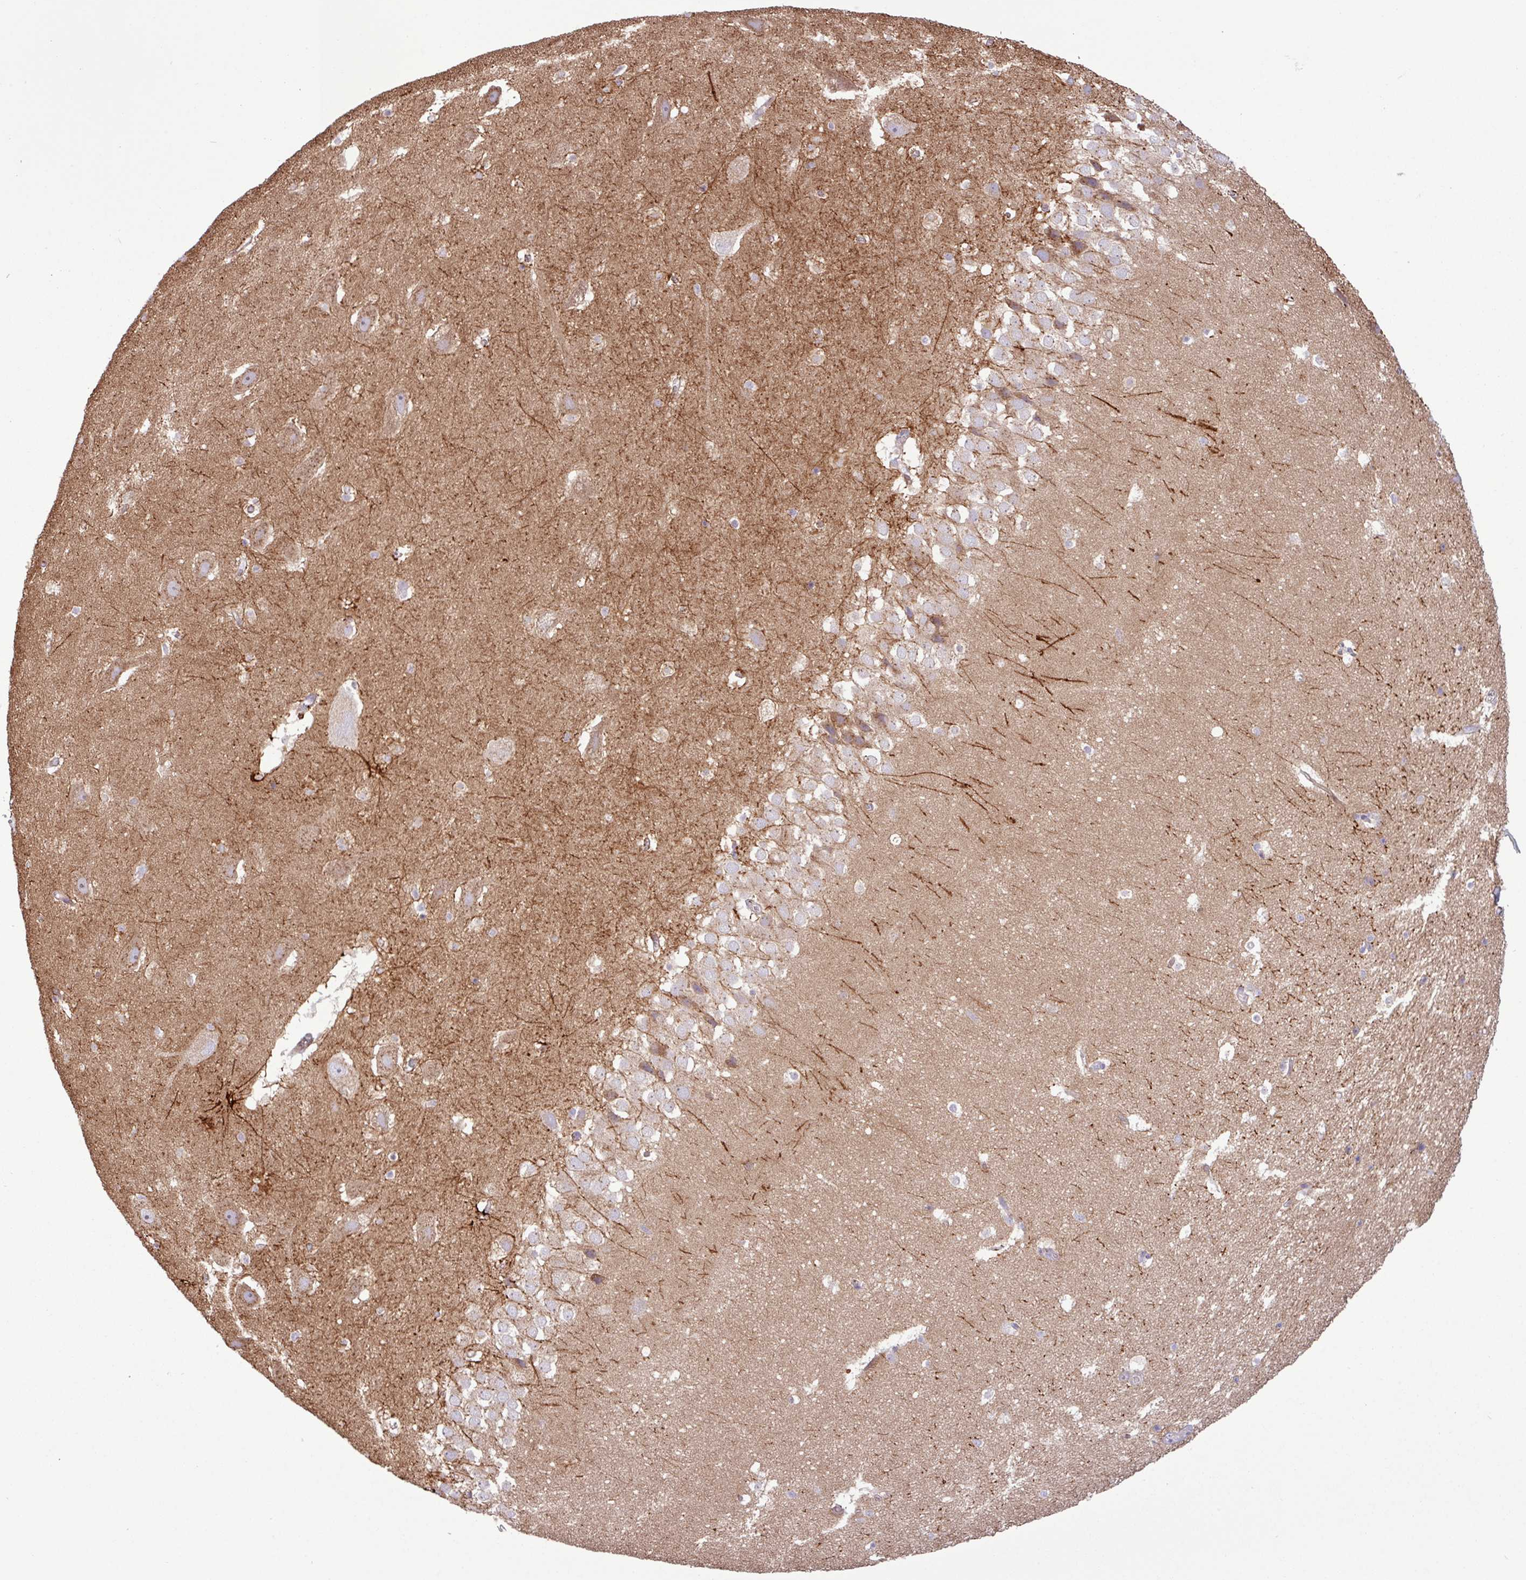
{"staining": {"intensity": "weak", "quantity": "25%-75%", "location": "cytoplasmic/membranous"}, "tissue": "hippocampus", "cell_type": "Glial cells", "image_type": "normal", "snomed": [{"axis": "morphology", "description": "Normal tissue, NOS"}, {"axis": "topography", "description": "Hippocampus"}], "caption": "Immunohistochemistry (IHC) photomicrograph of unremarkable human hippocampus stained for a protein (brown), which exhibits low levels of weak cytoplasmic/membranous expression in about 25%-75% of glial cells.", "gene": "RAB19", "patient": {"sex": "male", "age": 37}}